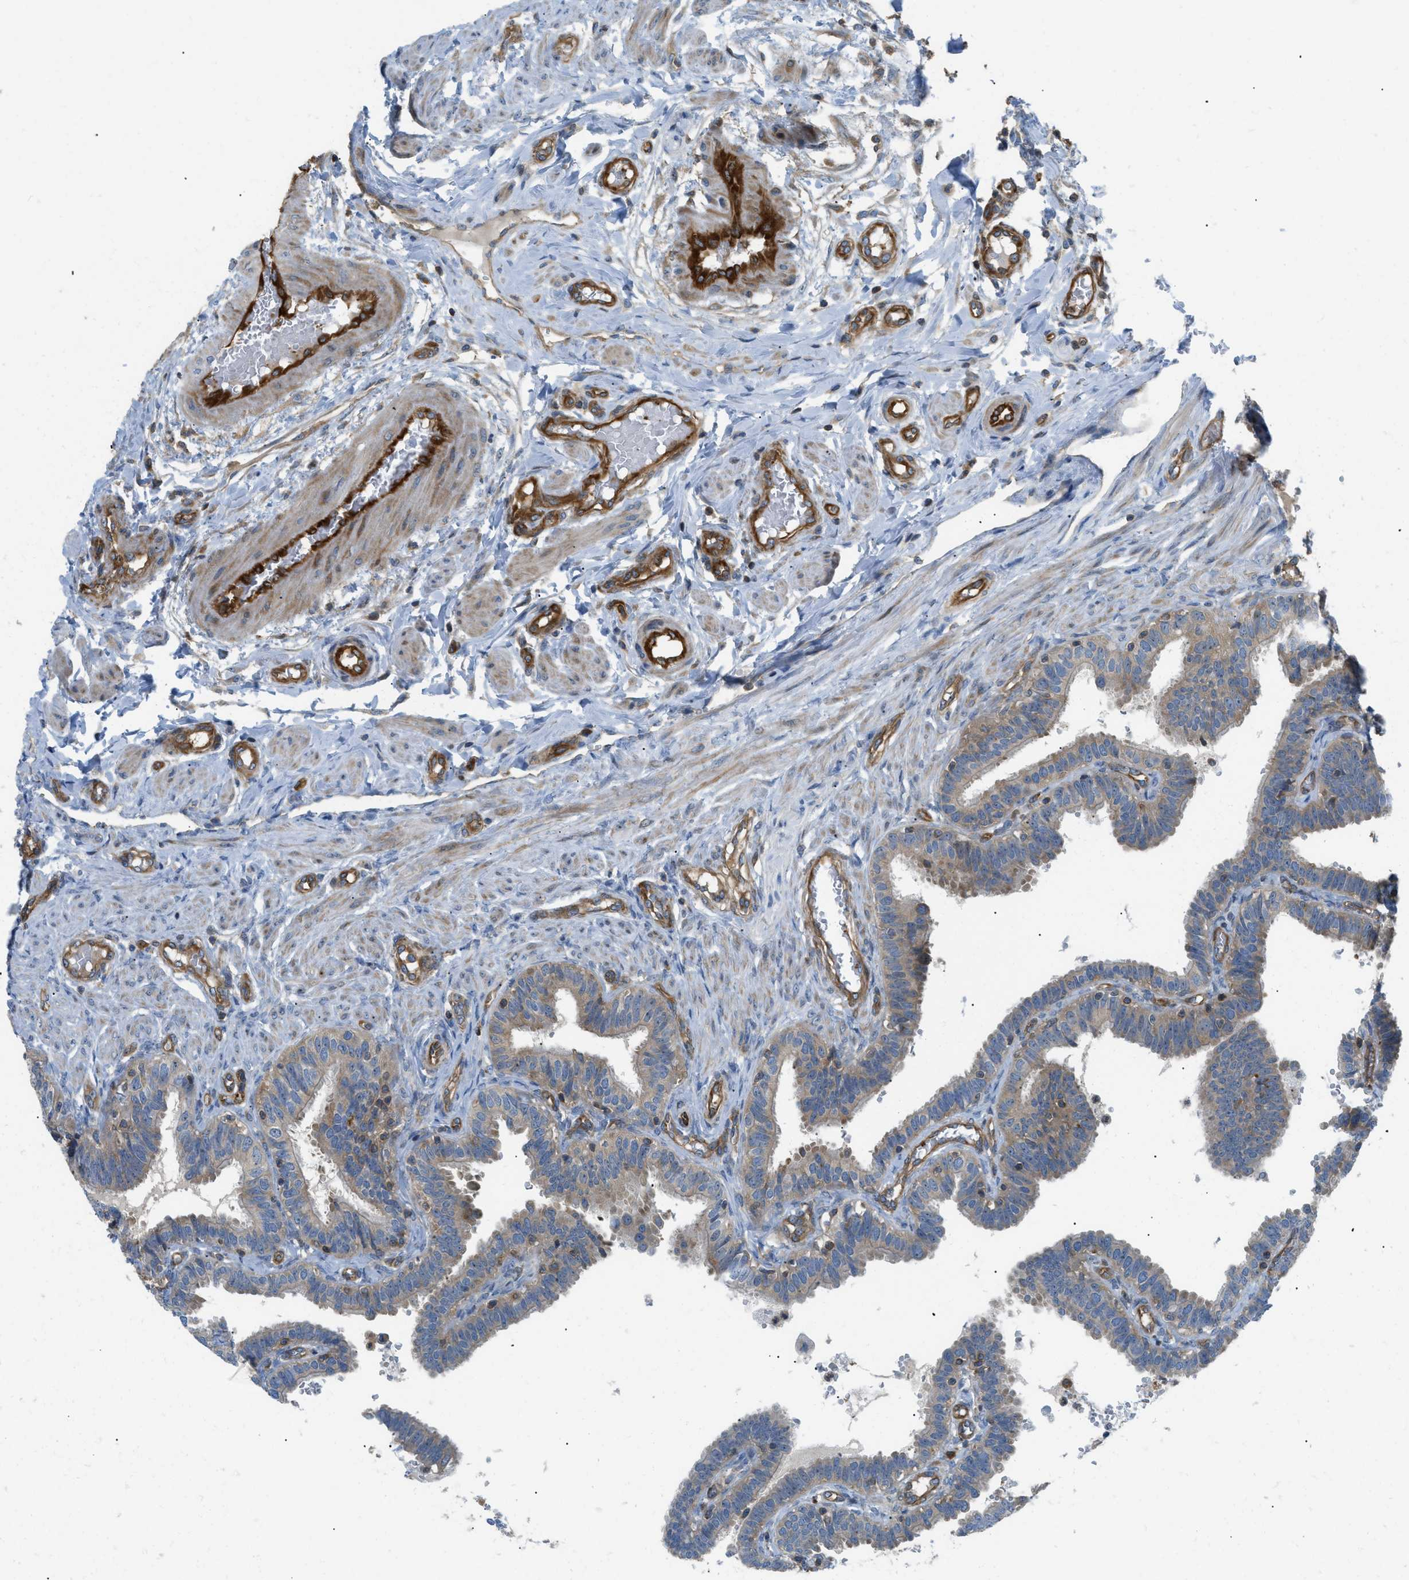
{"staining": {"intensity": "moderate", "quantity": ">75%", "location": "cytoplasmic/membranous"}, "tissue": "fallopian tube", "cell_type": "Glandular cells", "image_type": "normal", "snomed": [{"axis": "morphology", "description": "Normal tissue, NOS"}, {"axis": "topography", "description": "Fallopian tube"}, {"axis": "topography", "description": "Placenta"}], "caption": "This image exhibits unremarkable fallopian tube stained with immunohistochemistry (IHC) to label a protein in brown. The cytoplasmic/membranous of glandular cells show moderate positivity for the protein. Nuclei are counter-stained blue.", "gene": "ATP2A3", "patient": {"sex": "female", "age": 34}}